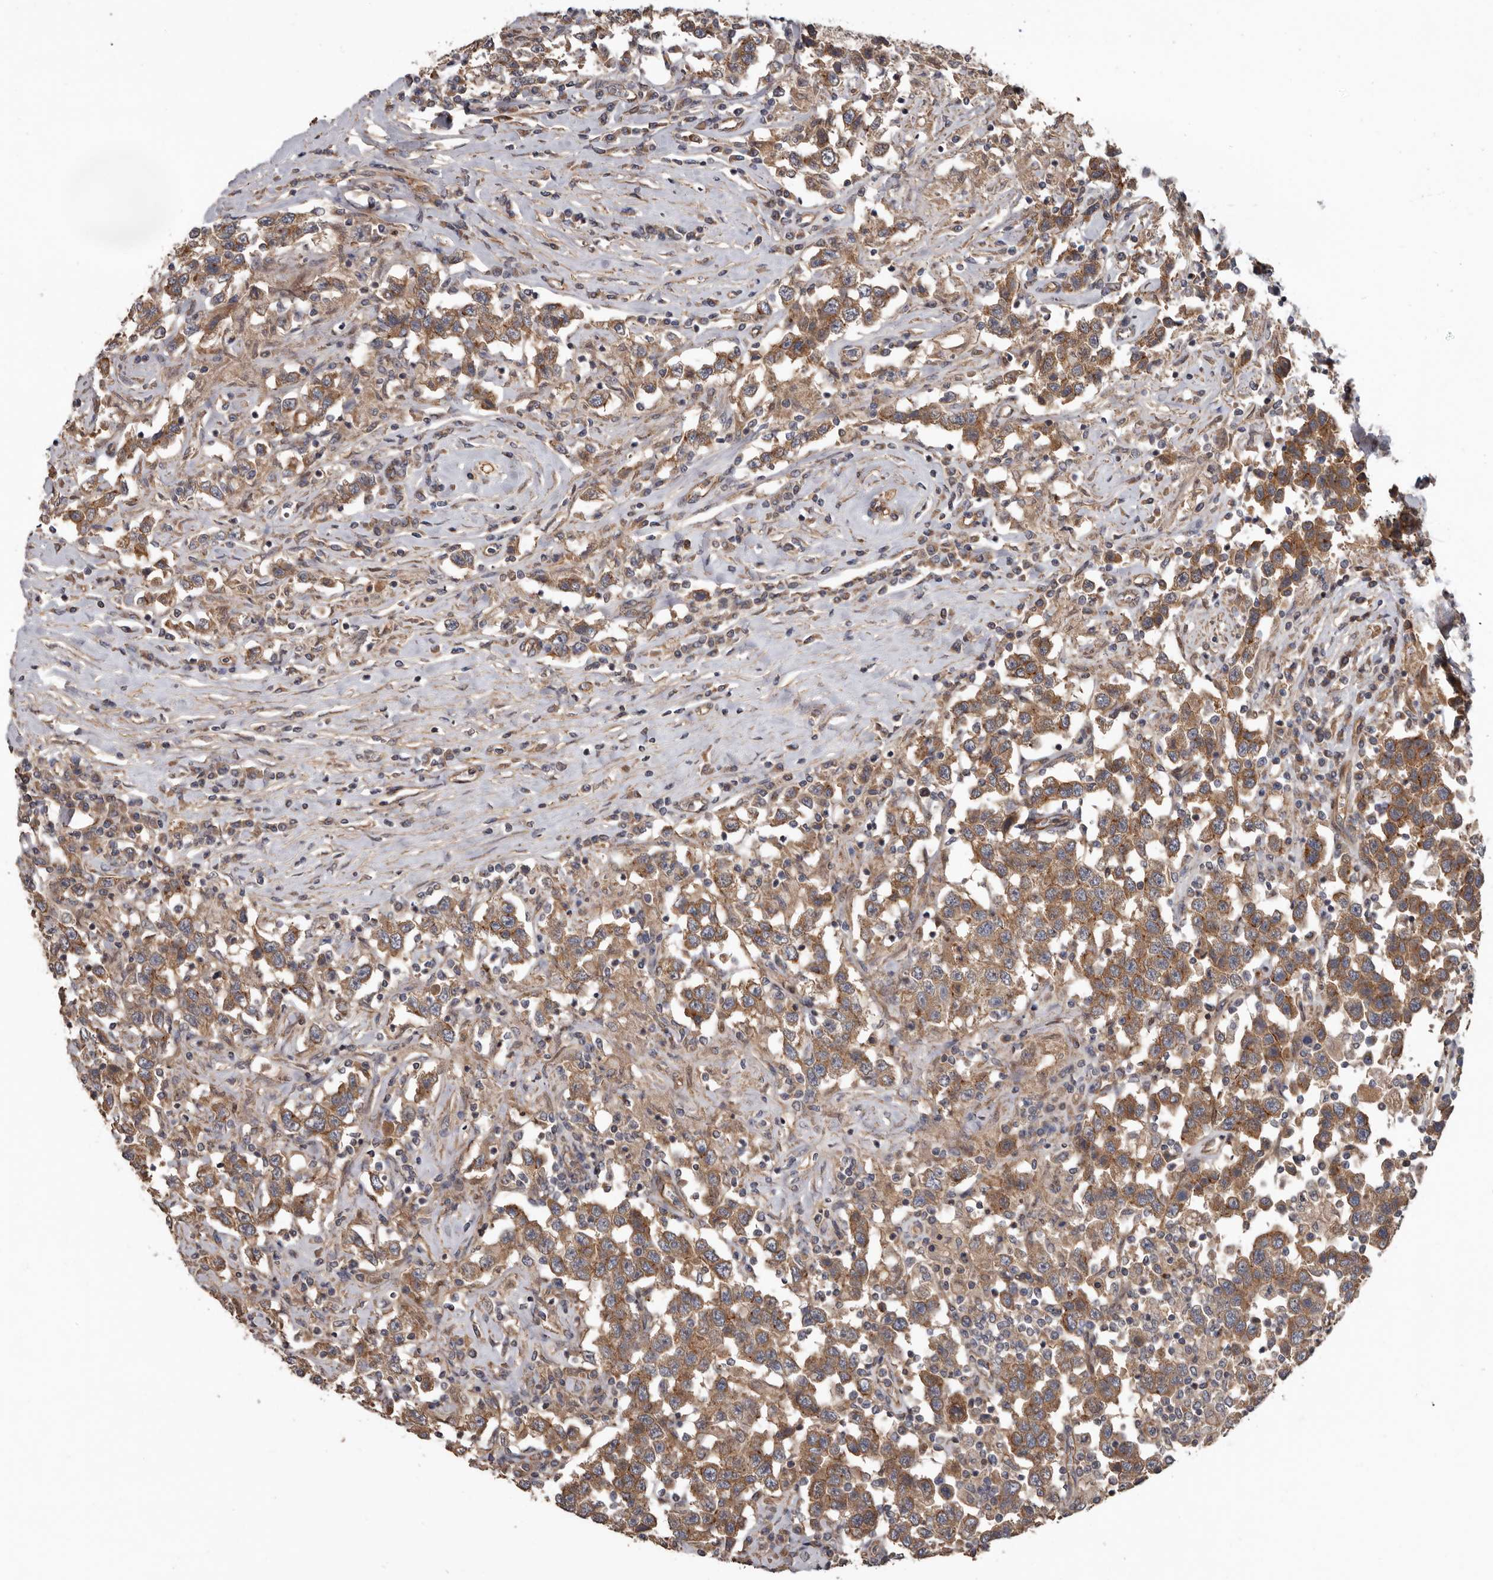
{"staining": {"intensity": "moderate", "quantity": ">75%", "location": "cytoplasmic/membranous"}, "tissue": "testis cancer", "cell_type": "Tumor cells", "image_type": "cancer", "snomed": [{"axis": "morphology", "description": "Seminoma, NOS"}, {"axis": "topography", "description": "Testis"}], "caption": "About >75% of tumor cells in testis seminoma demonstrate moderate cytoplasmic/membranous protein positivity as visualized by brown immunohistochemical staining.", "gene": "ARHGEF5", "patient": {"sex": "male", "age": 41}}